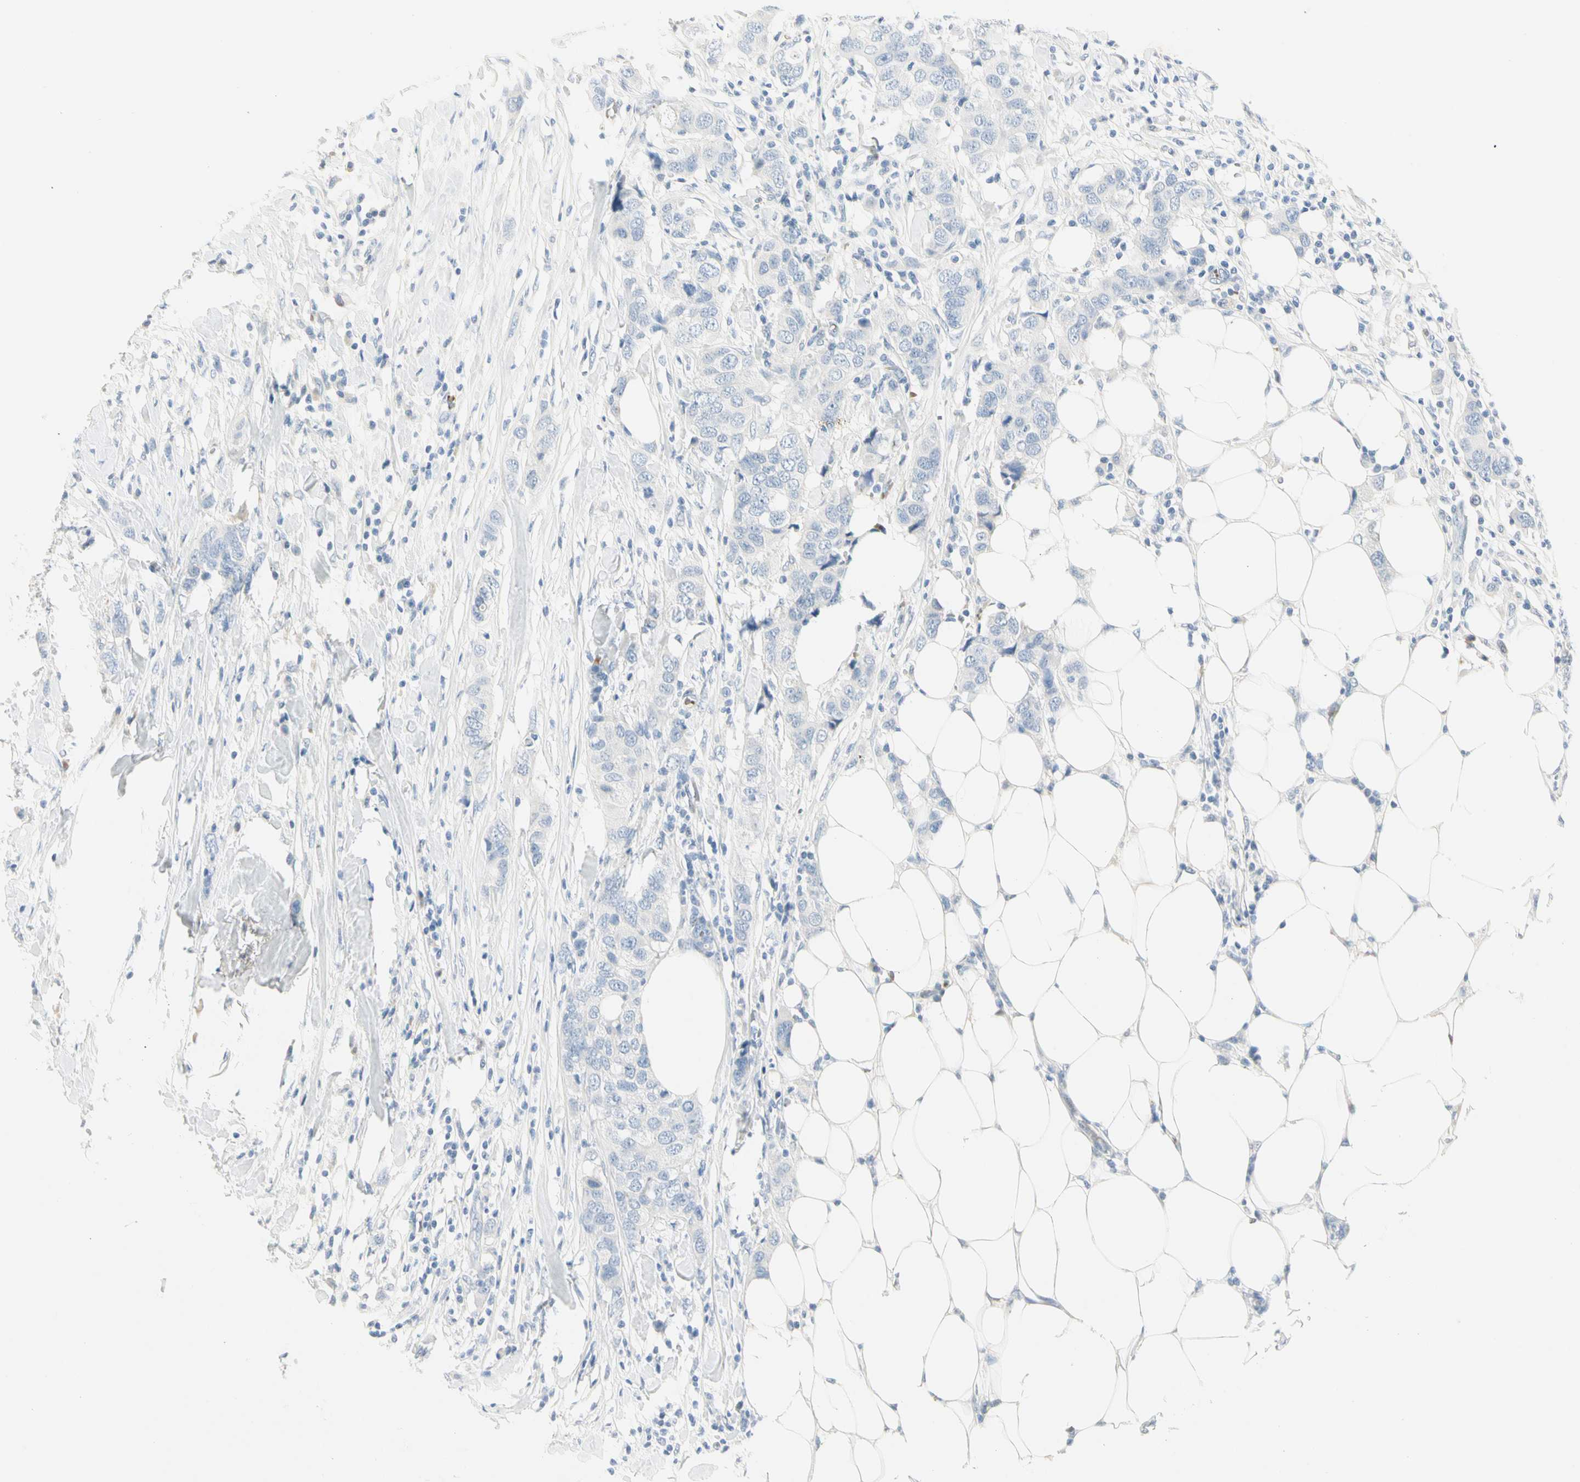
{"staining": {"intensity": "negative", "quantity": "none", "location": "none"}, "tissue": "breast cancer", "cell_type": "Tumor cells", "image_type": "cancer", "snomed": [{"axis": "morphology", "description": "Duct carcinoma"}, {"axis": "topography", "description": "Breast"}], "caption": "Breast intraductal carcinoma was stained to show a protein in brown. There is no significant expression in tumor cells.", "gene": "CA1", "patient": {"sex": "female", "age": 50}}